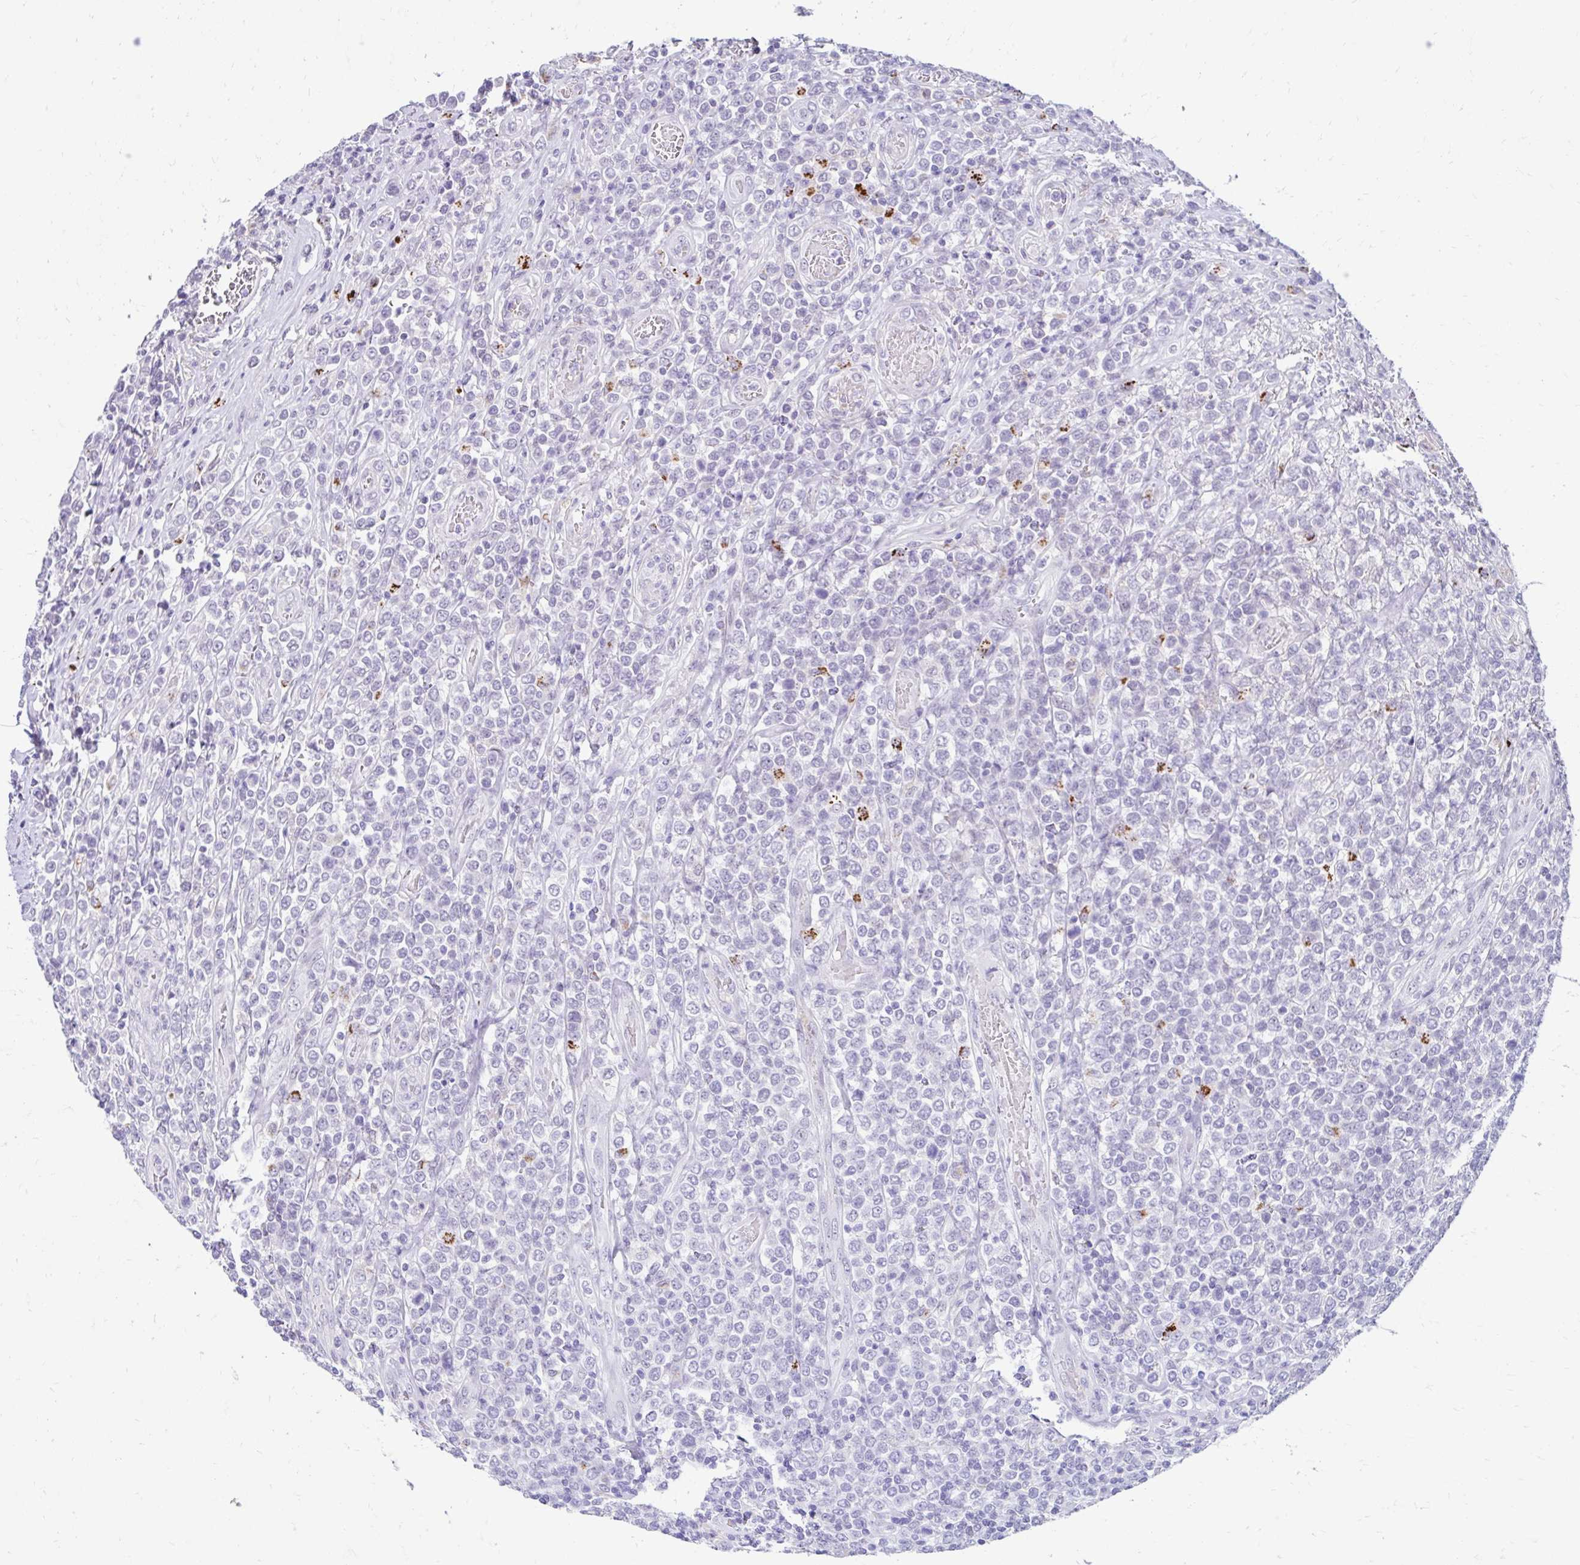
{"staining": {"intensity": "negative", "quantity": "none", "location": "none"}, "tissue": "lymphoma", "cell_type": "Tumor cells", "image_type": "cancer", "snomed": [{"axis": "morphology", "description": "Malignant lymphoma, non-Hodgkin's type, High grade"}, {"axis": "topography", "description": "Soft tissue"}], "caption": "The immunohistochemistry histopathology image has no significant staining in tumor cells of lymphoma tissue.", "gene": "DCAF17", "patient": {"sex": "female", "age": 56}}